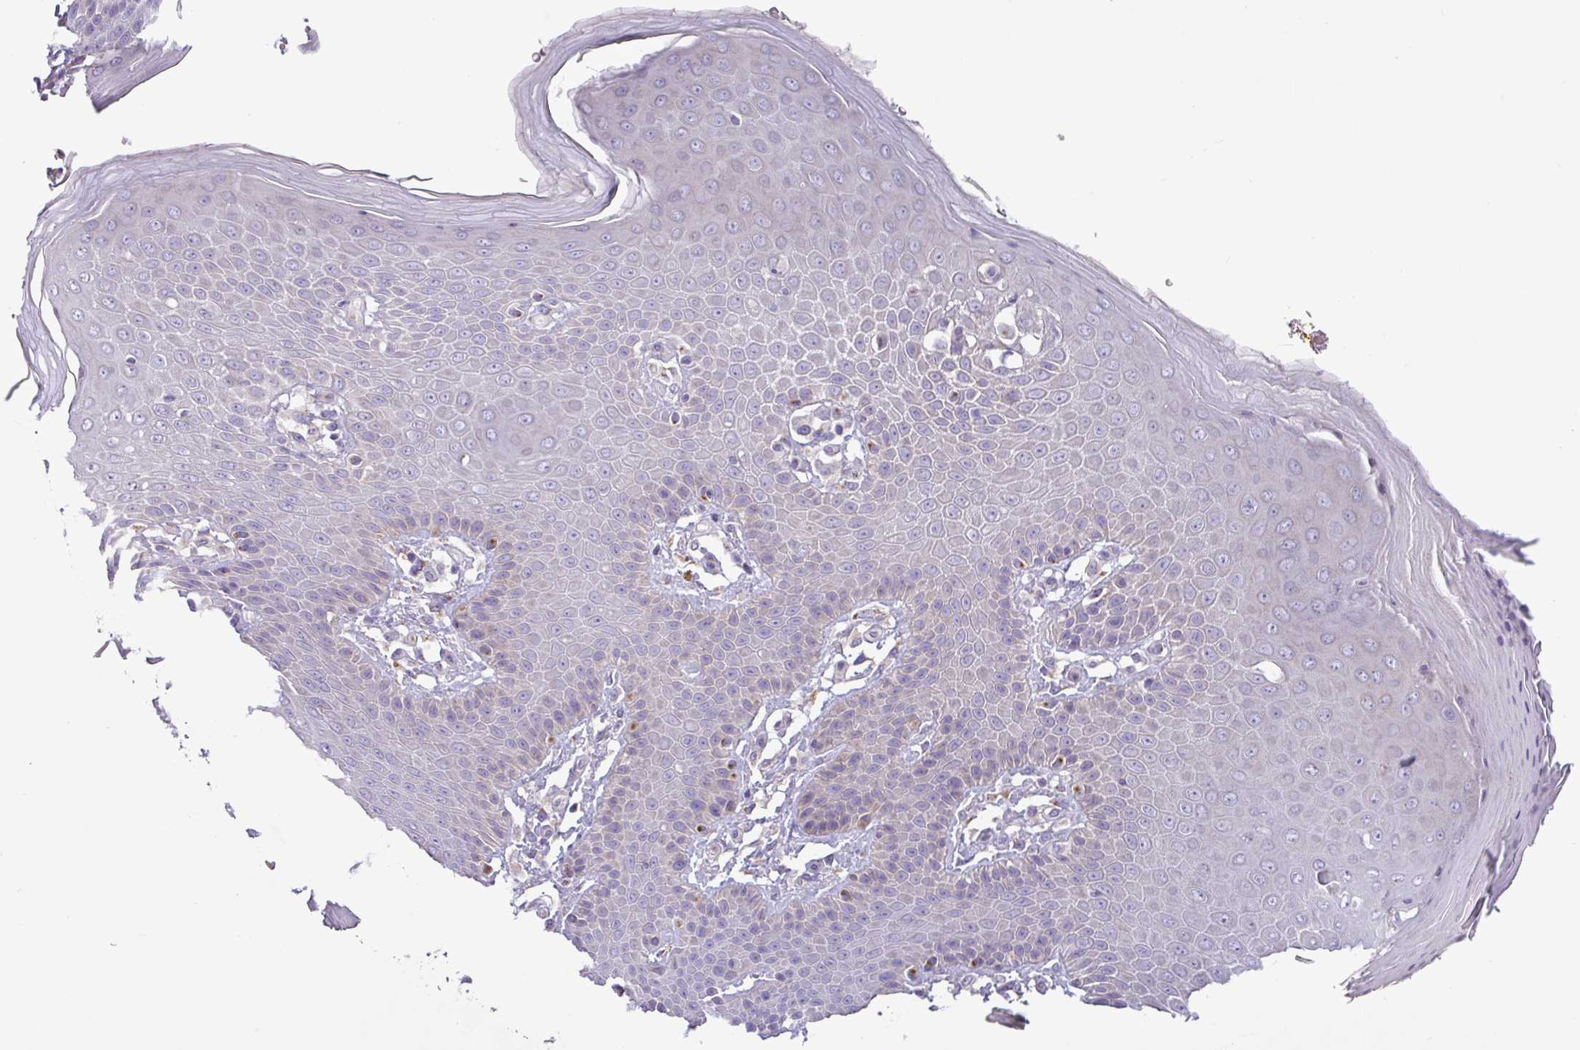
{"staining": {"intensity": "weak", "quantity": "<25%", "location": "cytoplasmic/membranous"}, "tissue": "skin", "cell_type": "Epidermal cells", "image_type": "normal", "snomed": [{"axis": "morphology", "description": "Normal tissue, NOS"}, {"axis": "topography", "description": "Peripheral nerve tissue"}], "caption": "The micrograph displays no staining of epidermal cells in benign skin.", "gene": "STIMATE", "patient": {"sex": "male", "age": 51}}